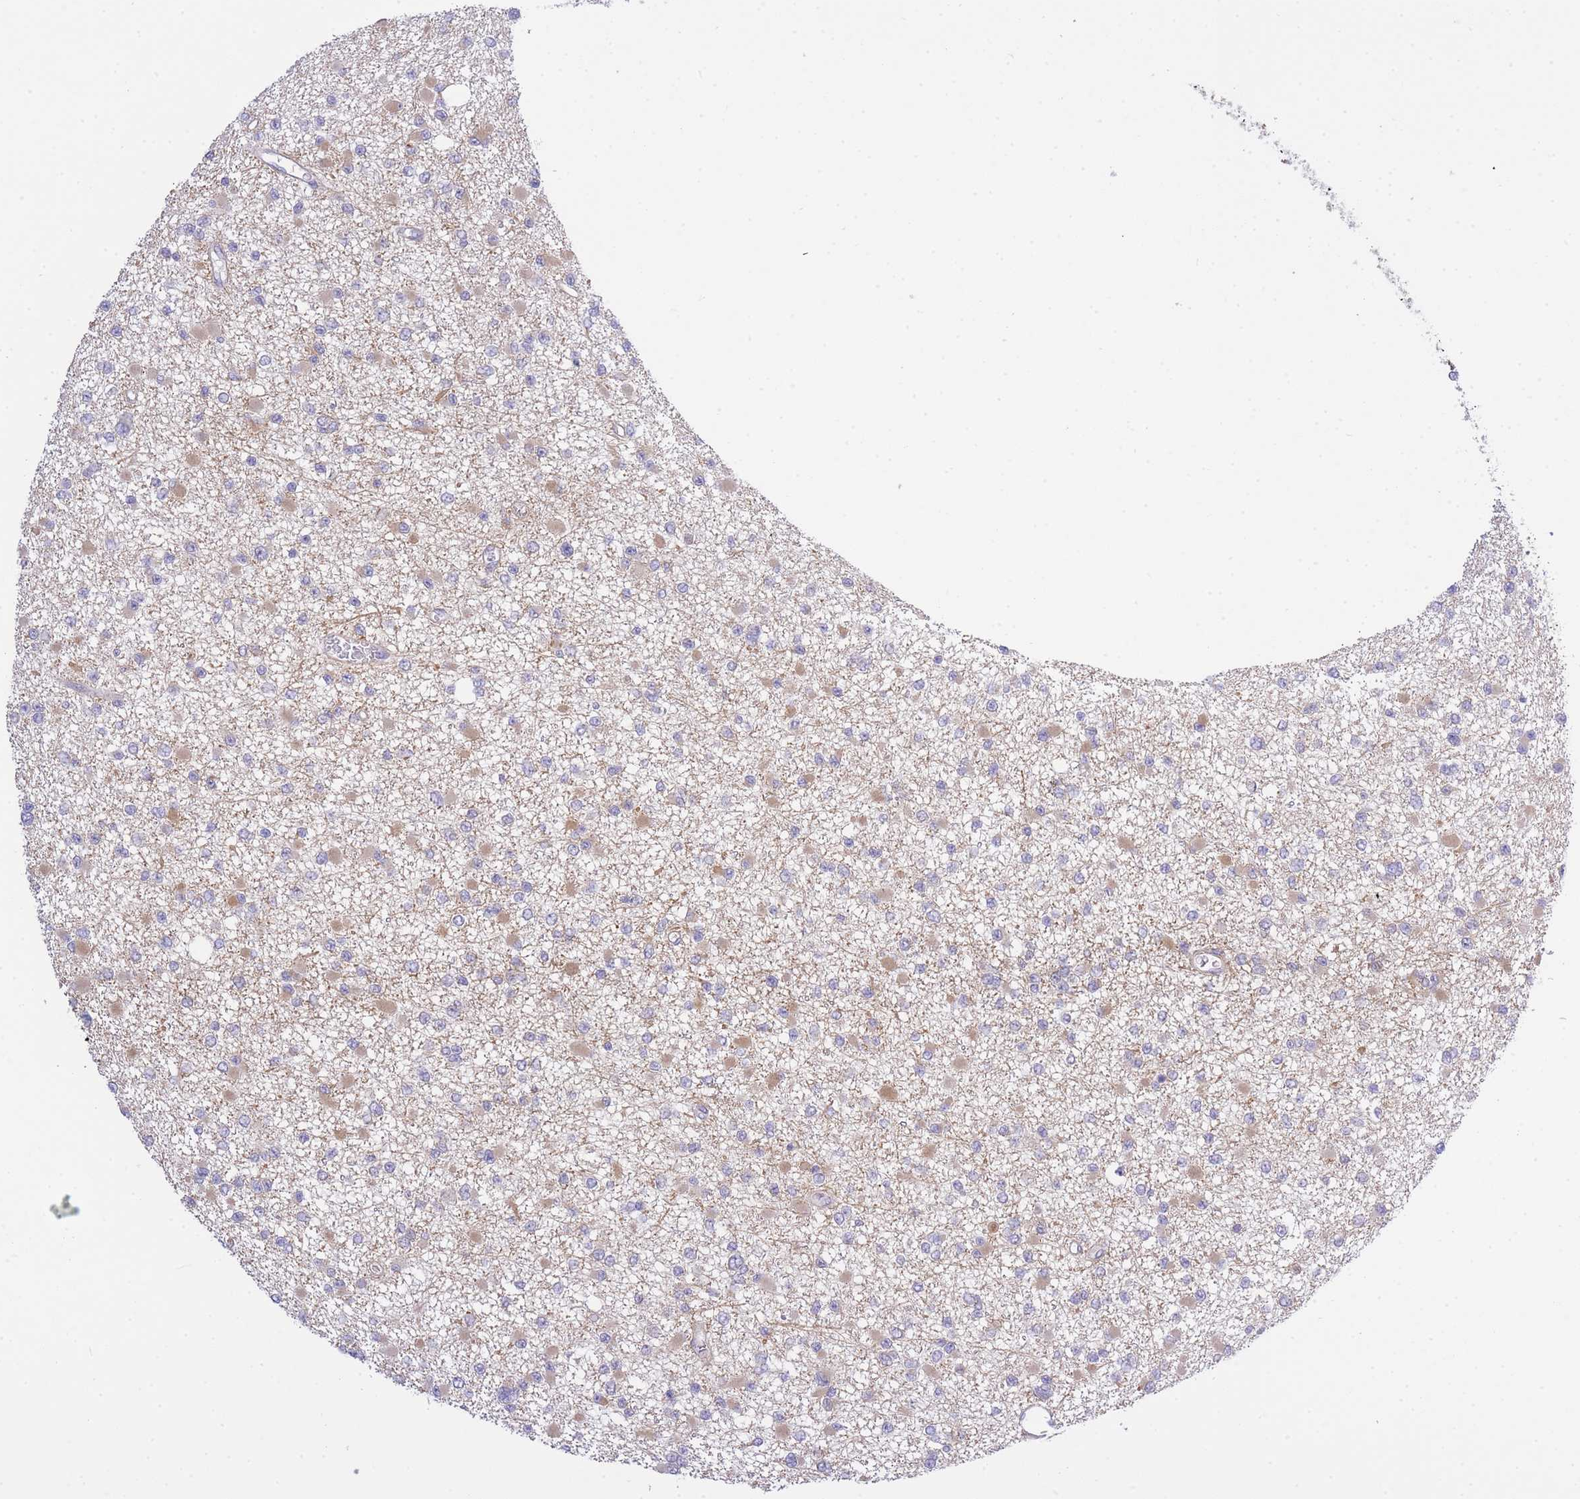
{"staining": {"intensity": "moderate", "quantity": "25%-75%", "location": "cytoplasmic/membranous"}, "tissue": "glioma", "cell_type": "Tumor cells", "image_type": "cancer", "snomed": [{"axis": "morphology", "description": "Glioma, malignant, Low grade"}, {"axis": "topography", "description": "Brain"}], "caption": "A brown stain labels moderate cytoplasmic/membranous expression of a protein in glioma tumor cells.", "gene": "EIF2B2", "patient": {"sex": "female", "age": 22}}